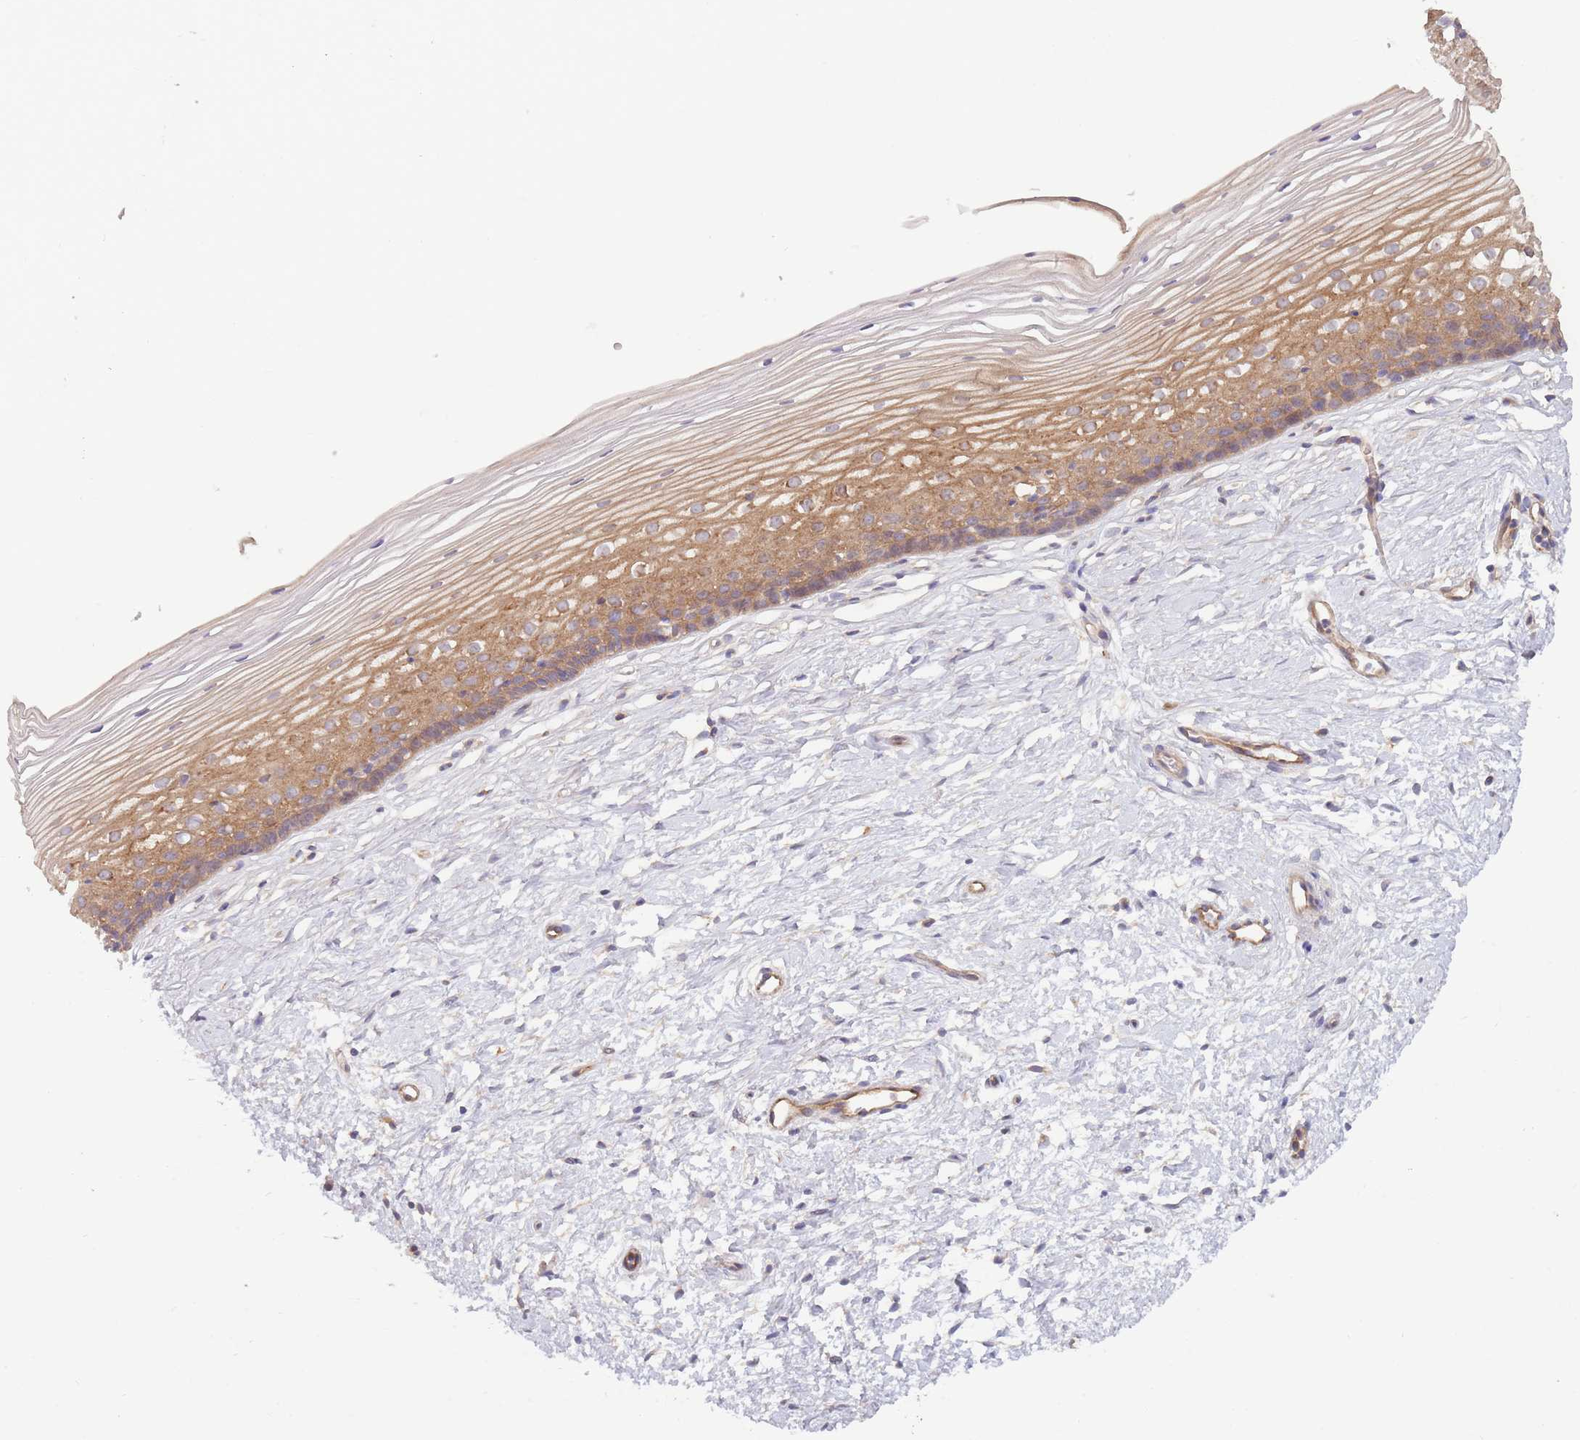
{"staining": {"intensity": "weak", "quantity": "25%-75%", "location": "cytoplasmic/membranous"}, "tissue": "cervix", "cell_type": "Glandular cells", "image_type": "normal", "snomed": [{"axis": "morphology", "description": "Normal tissue, NOS"}, {"axis": "topography", "description": "Cervix"}], "caption": "A micrograph showing weak cytoplasmic/membranous staining in about 25%-75% of glandular cells in unremarkable cervix, as visualized by brown immunohistochemical staining.", "gene": "WDR93", "patient": {"sex": "female", "age": 40}}